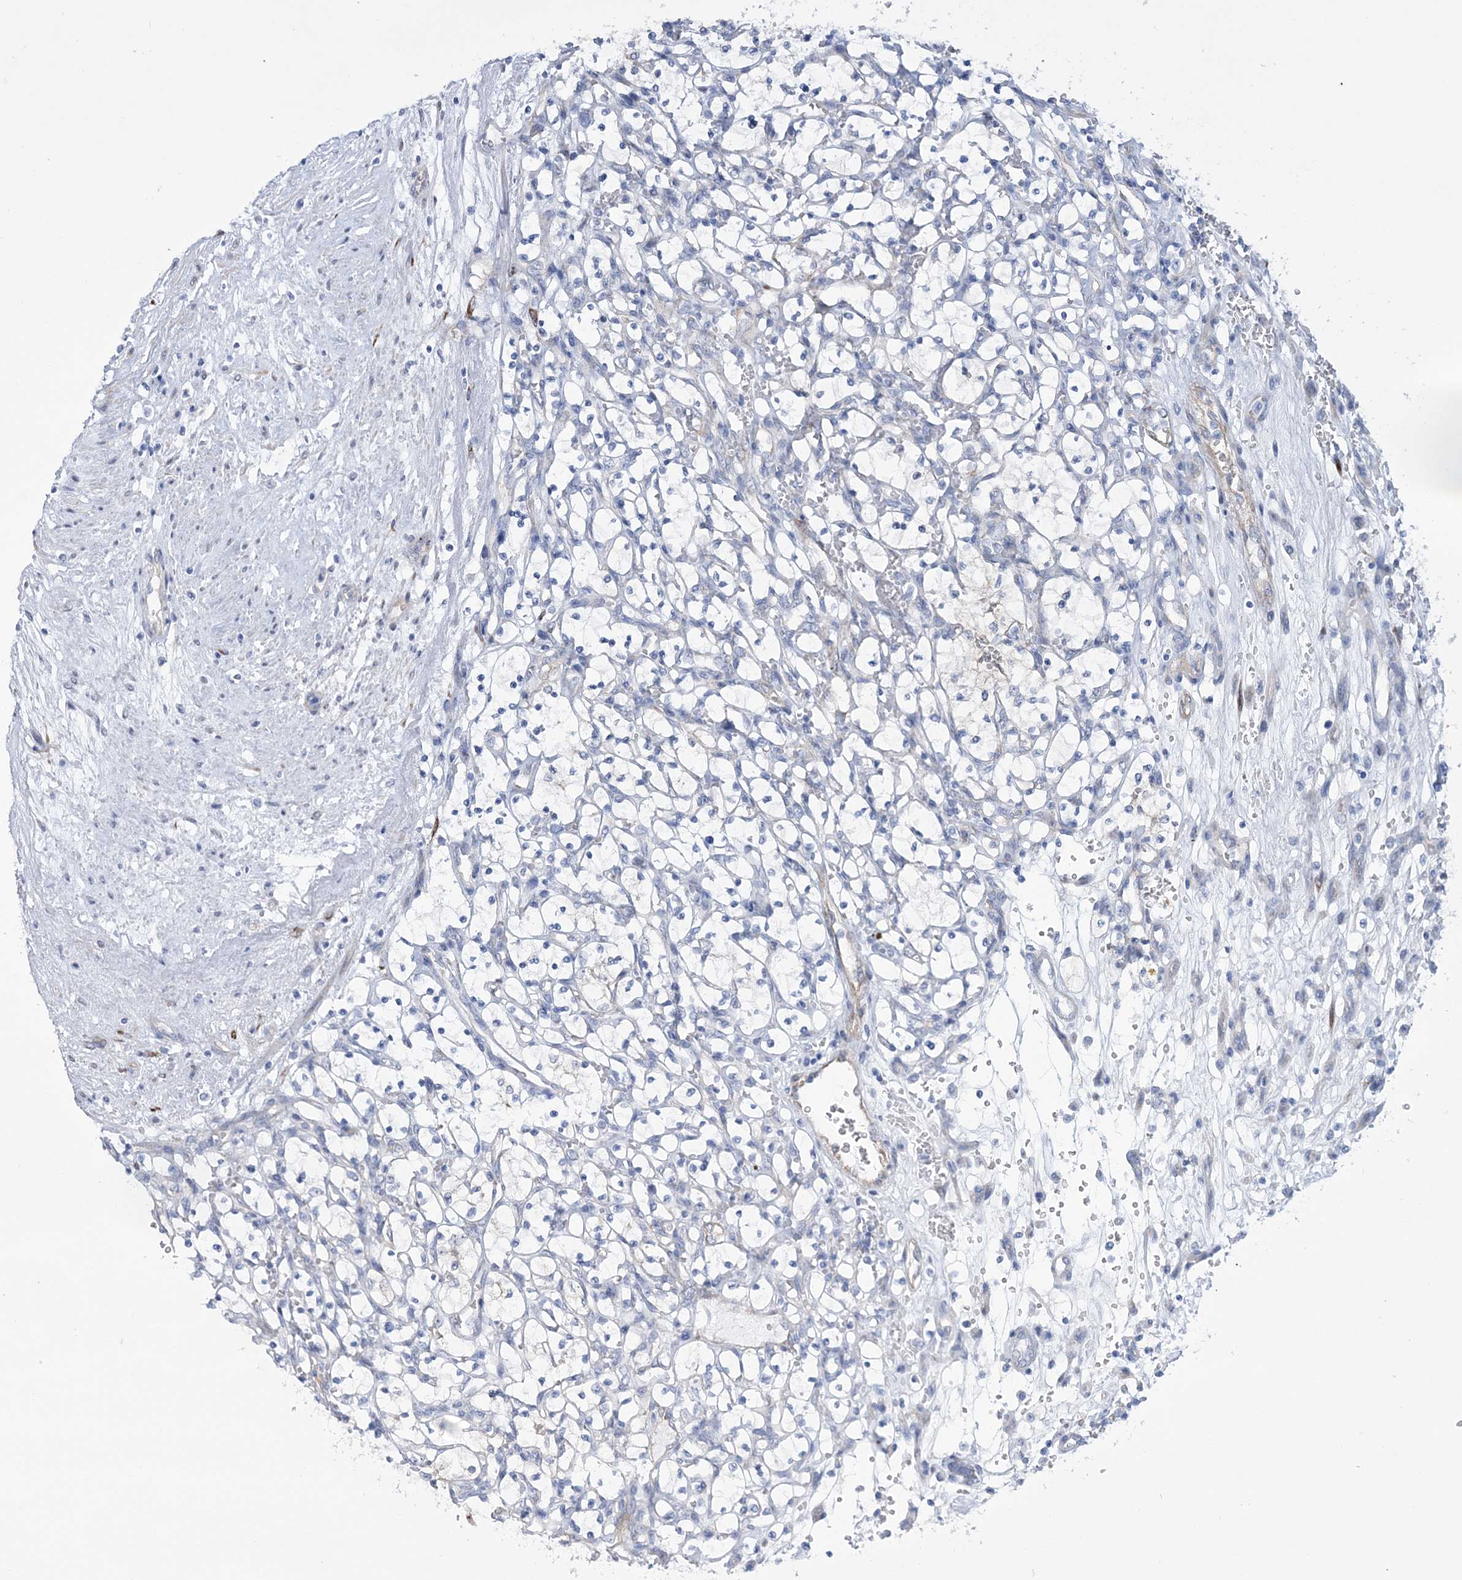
{"staining": {"intensity": "negative", "quantity": "none", "location": "none"}, "tissue": "renal cancer", "cell_type": "Tumor cells", "image_type": "cancer", "snomed": [{"axis": "morphology", "description": "Adenocarcinoma, NOS"}, {"axis": "topography", "description": "Kidney"}], "caption": "Tumor cells show no significant protein positivity in adenocarcinoma (renal). (DAB (3,3'-diaminobenzidine) IHC, high magnification).", "gene": "RAB11FIP5", "patient": {"sex": "female", "age": 69}}